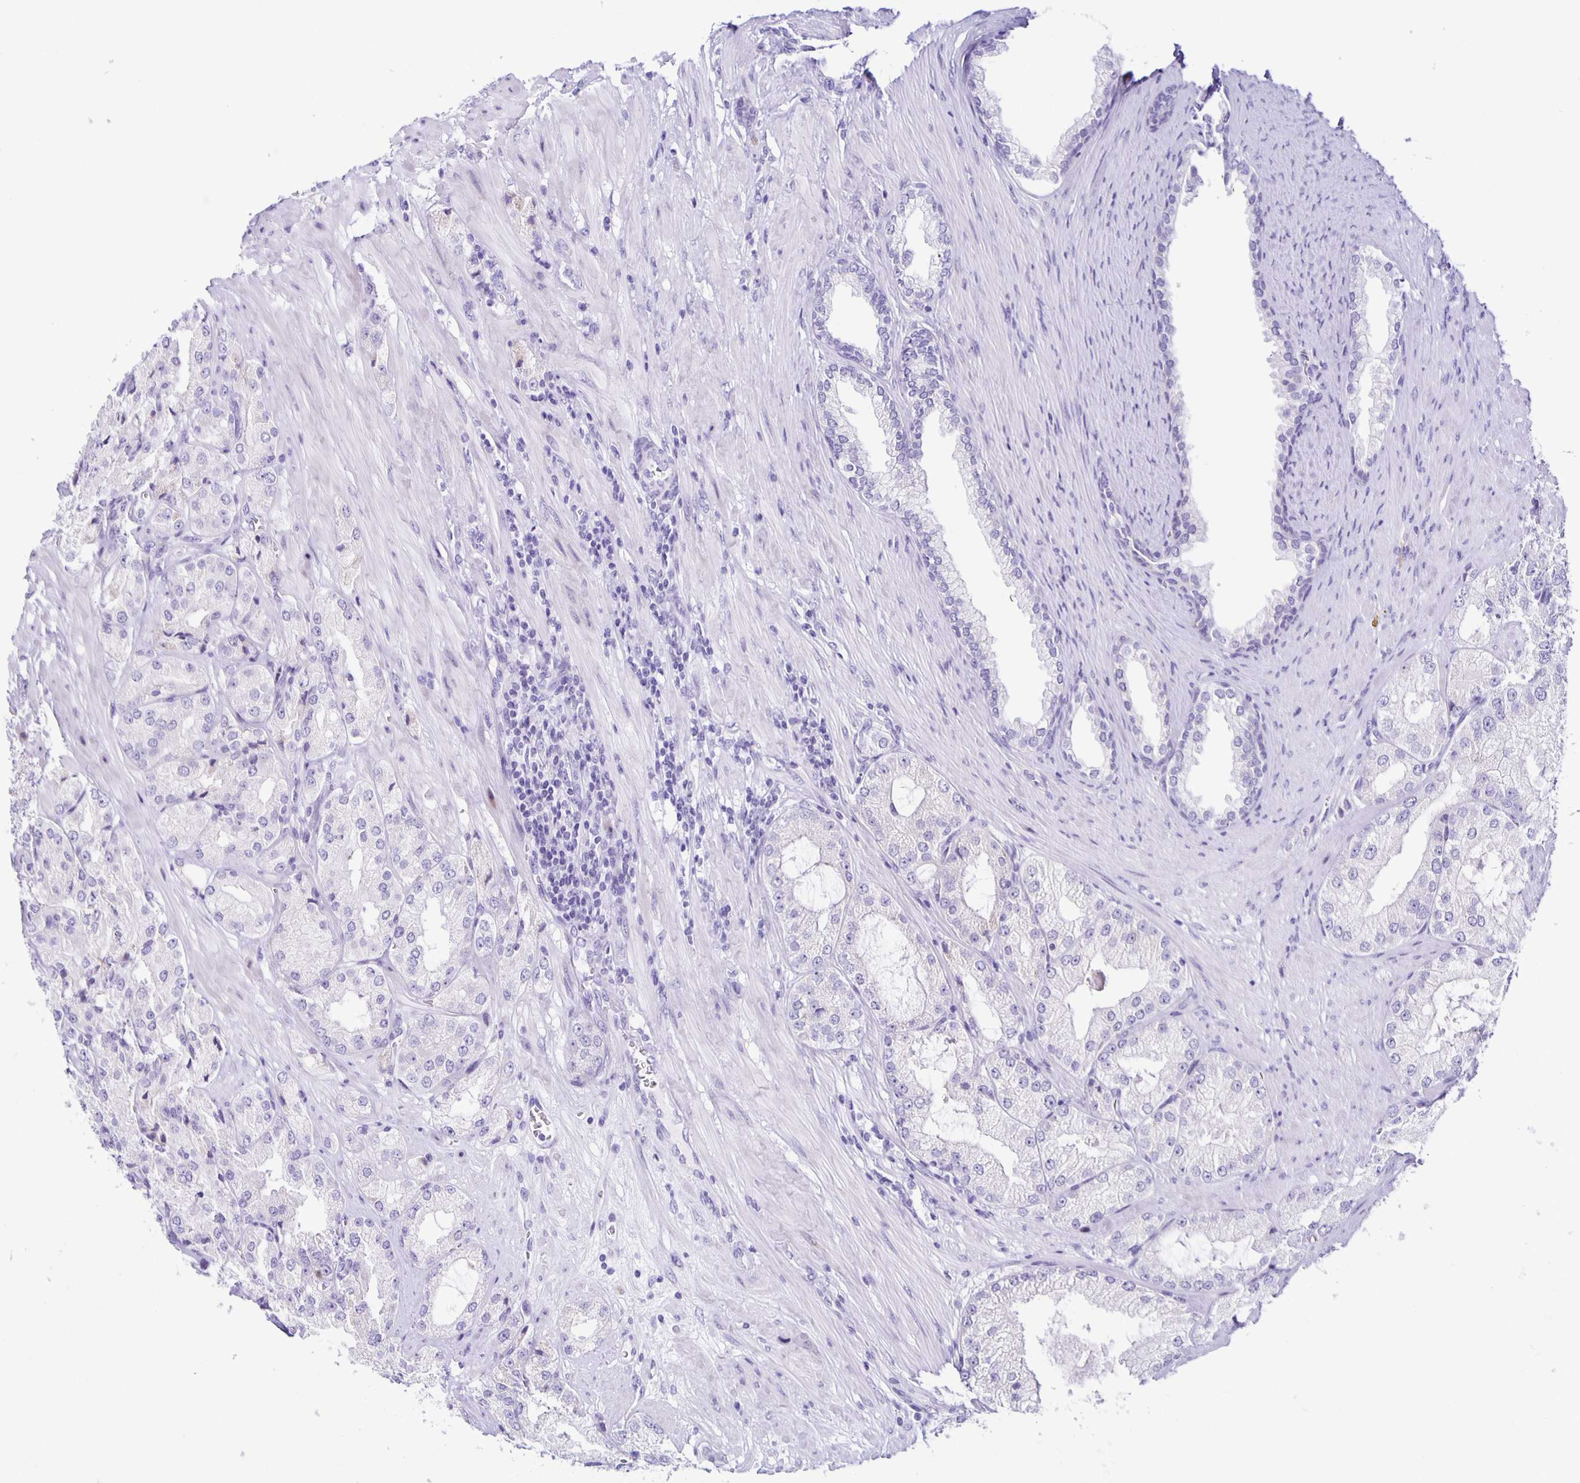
{"staining": {"intensity": "negative", "quantity": "none", "location": "none"}, "tissue": "prostate cancer", "cell_type": "Tumor cells", "image_type": "cancer", "snomed": [{"axis": "morphology", "description": "Adenocarcinoma, High grade"}, {"axis": "topography", "description": "Prostate"}], "caption": "High-grade adenocarcinoma (prostate) was stained to show a protein in brown. There is no significant expression in tumor cells.", "gene": "AQP6", "patient": {"sex": "male", "age": 68}}